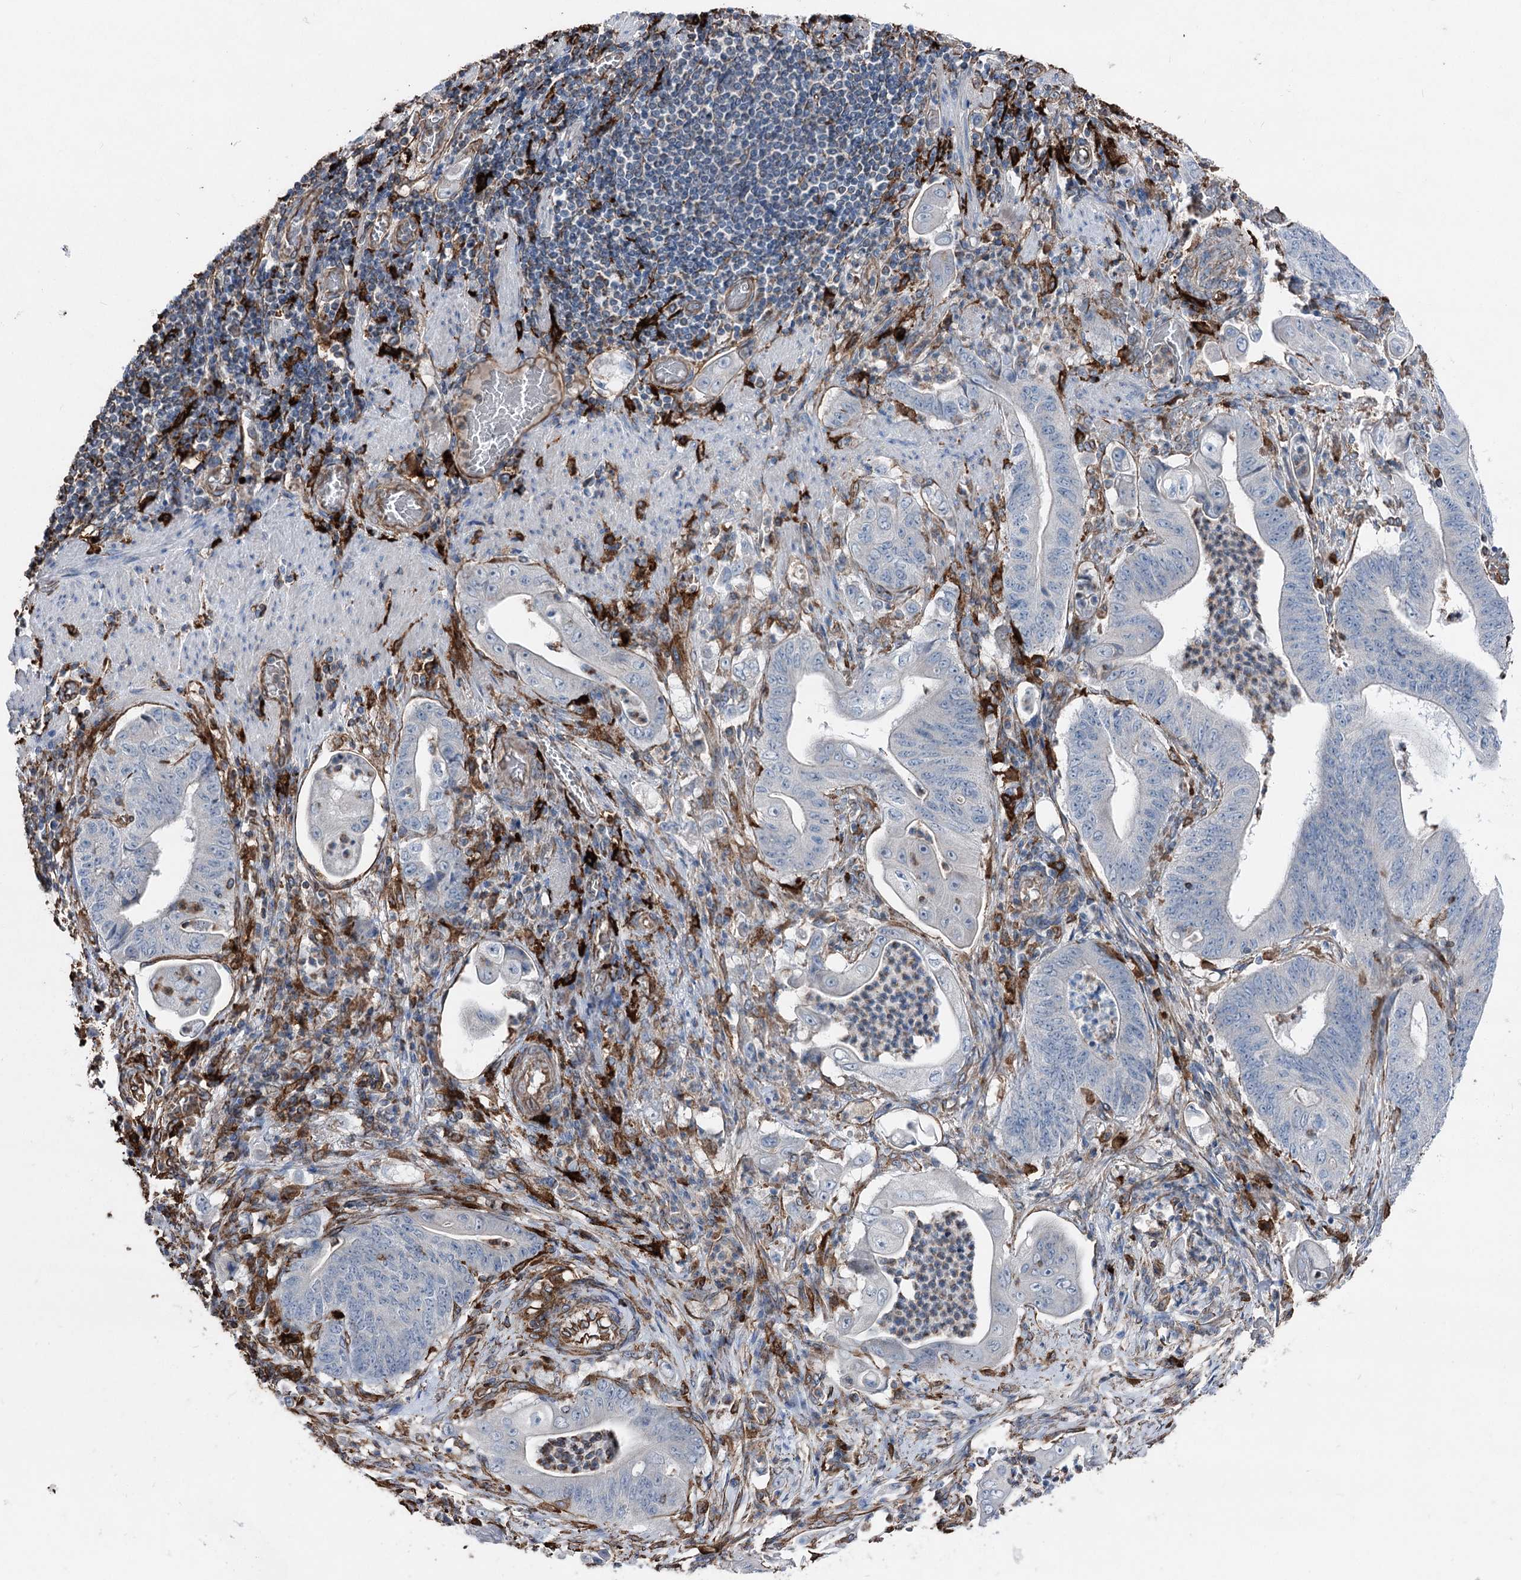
{"staining": {"intensity": "negative", "quantity": "none", "location": "none"}, "tissue": "stomach cancer", "cell_type": "Tumor cells", "image_type": "cancer", "snomed": [{"axis": "morphology", "description": "Adenocarcinoma, NOS"}, {"axis": "topography", "description": "Stomach"}], "caption": "Immunohistochemistry (IHC) photomicrograph of neoplastic tissue: human stomach cancer (adenocarcinoma) stained with DAB (3,3'-diaminobenzidine) demonstrates no significant protein expression in tumor cells.", "gene": "CLEC4M", "patient": {"sex": "female", "age": 73}}